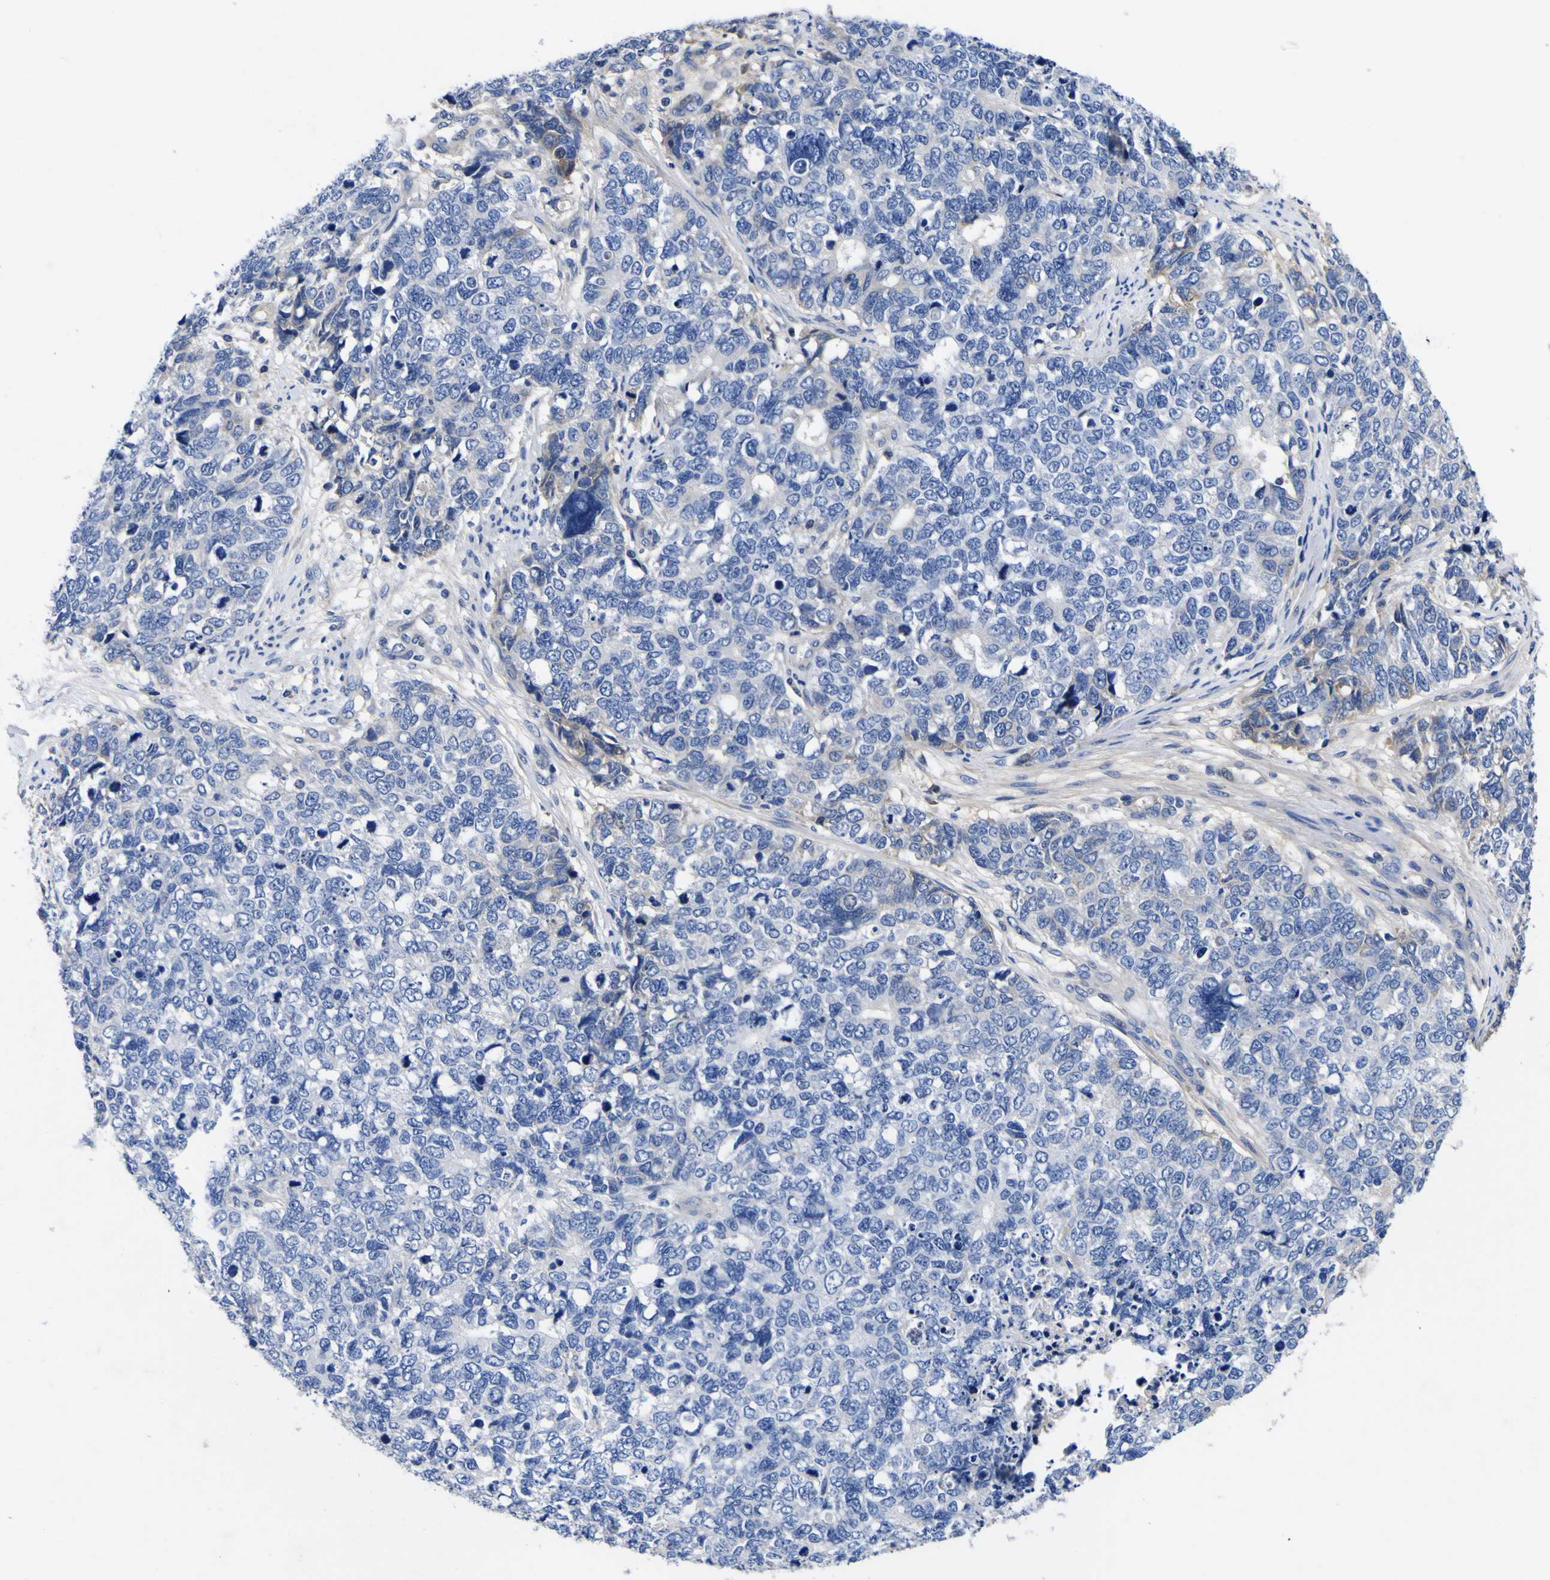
{"staining": {"intensity": "negative", "quantity": "none", "location": "none"}, "tissue": "cervical cancer", "cell_type": "Tumor cells", "image_type": "cancer", "snomed": [{"axis": "morphology", "description": "Squamous cell carcinoma, NOS"}, {"axis": "topography", "description": "Cervix"}], "caption": "DAB immunohistochemical staining of squamous cell carcinoma (cervical) exhibits no significant staining in tumor cells.", "gene": "VASN", "patient": {"sex": "female", "age": 63}}